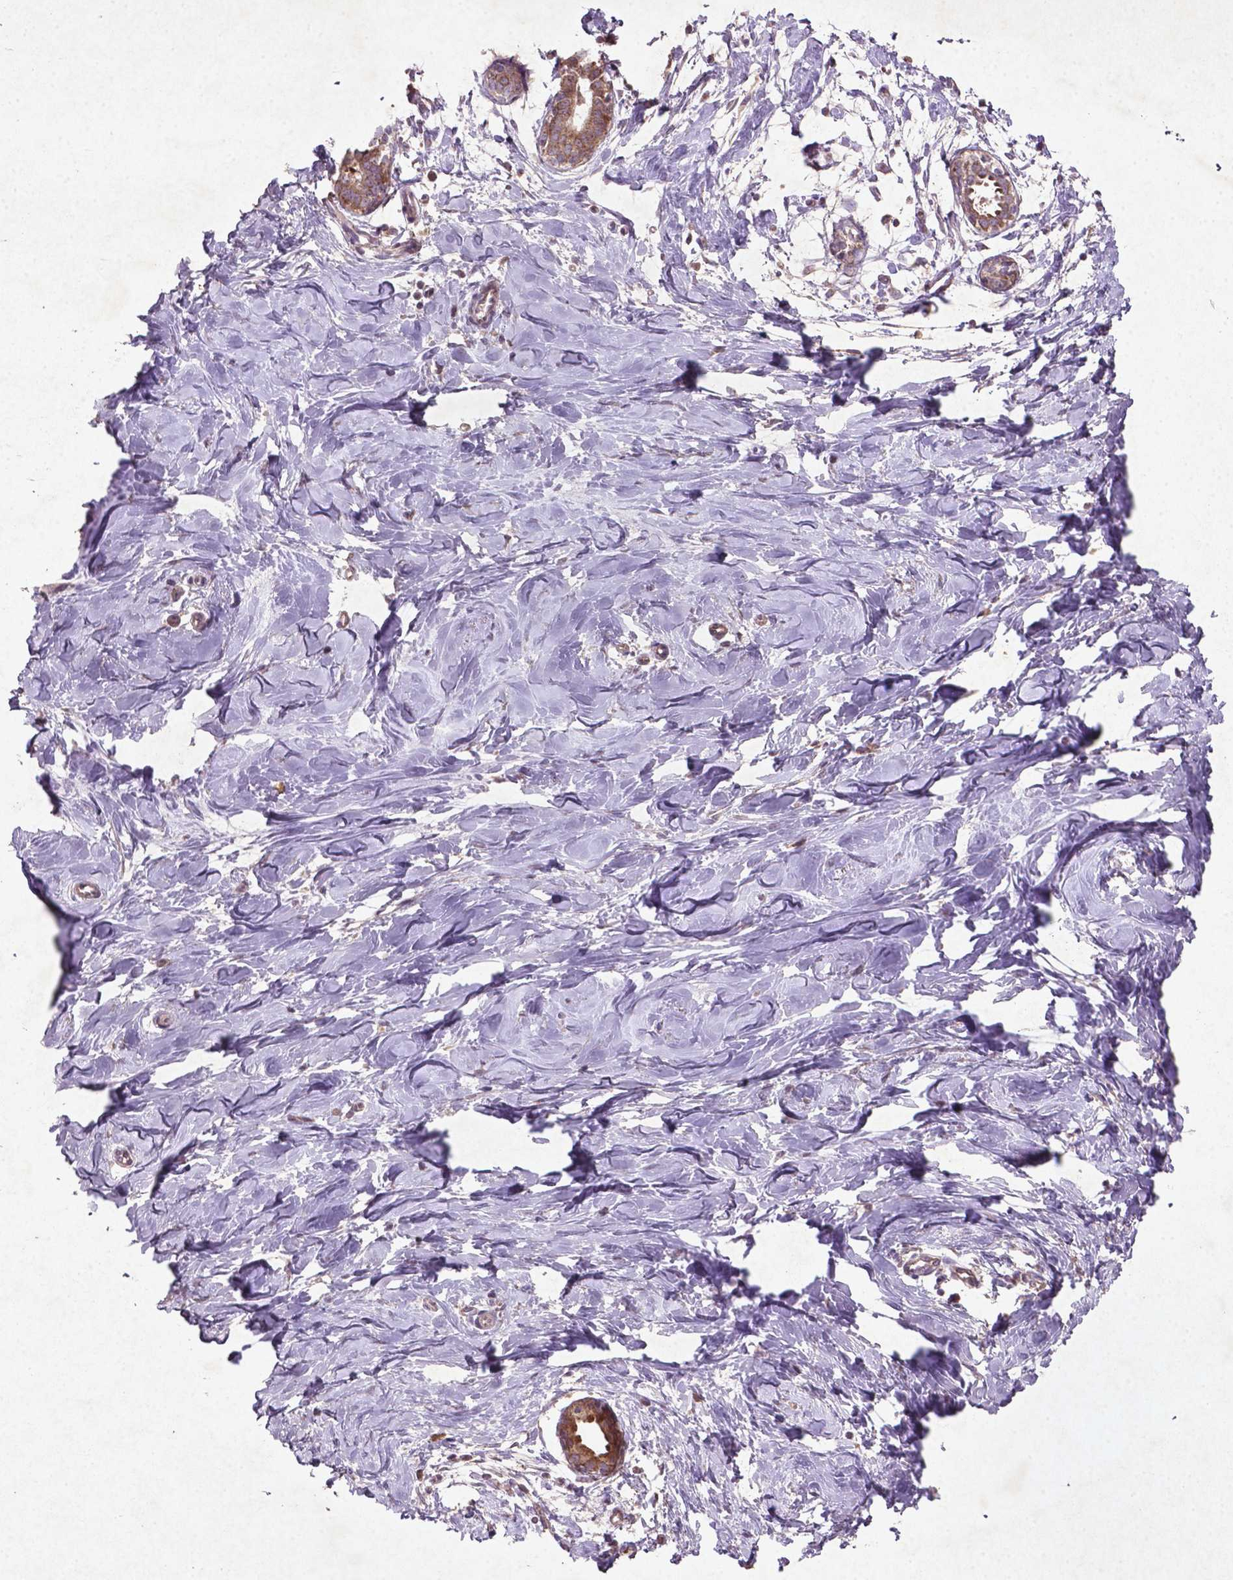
{"staining": {"intensity": "weak", "quantity": "25%-75%", "location": "cytoplasmic/membranous"}, "tissue": "breast", "cell_type": "Adipocytes", "image_type": "normal", "snomed": [{"axis": "morphology", "description": "Normal tissue, NOS"}, {"axis": "topography", "description": "Breast"}], "caption": "Immunohistochemistry (IHC) of normal breast exhibits low levels of weak cytoplasmic/membranous expression in about 25%-75% of adipocytes. (IHC, brightfield microscopy, high magnification).", "gene": "MTOR", "patient": {"sex": "female", "age": 27}}